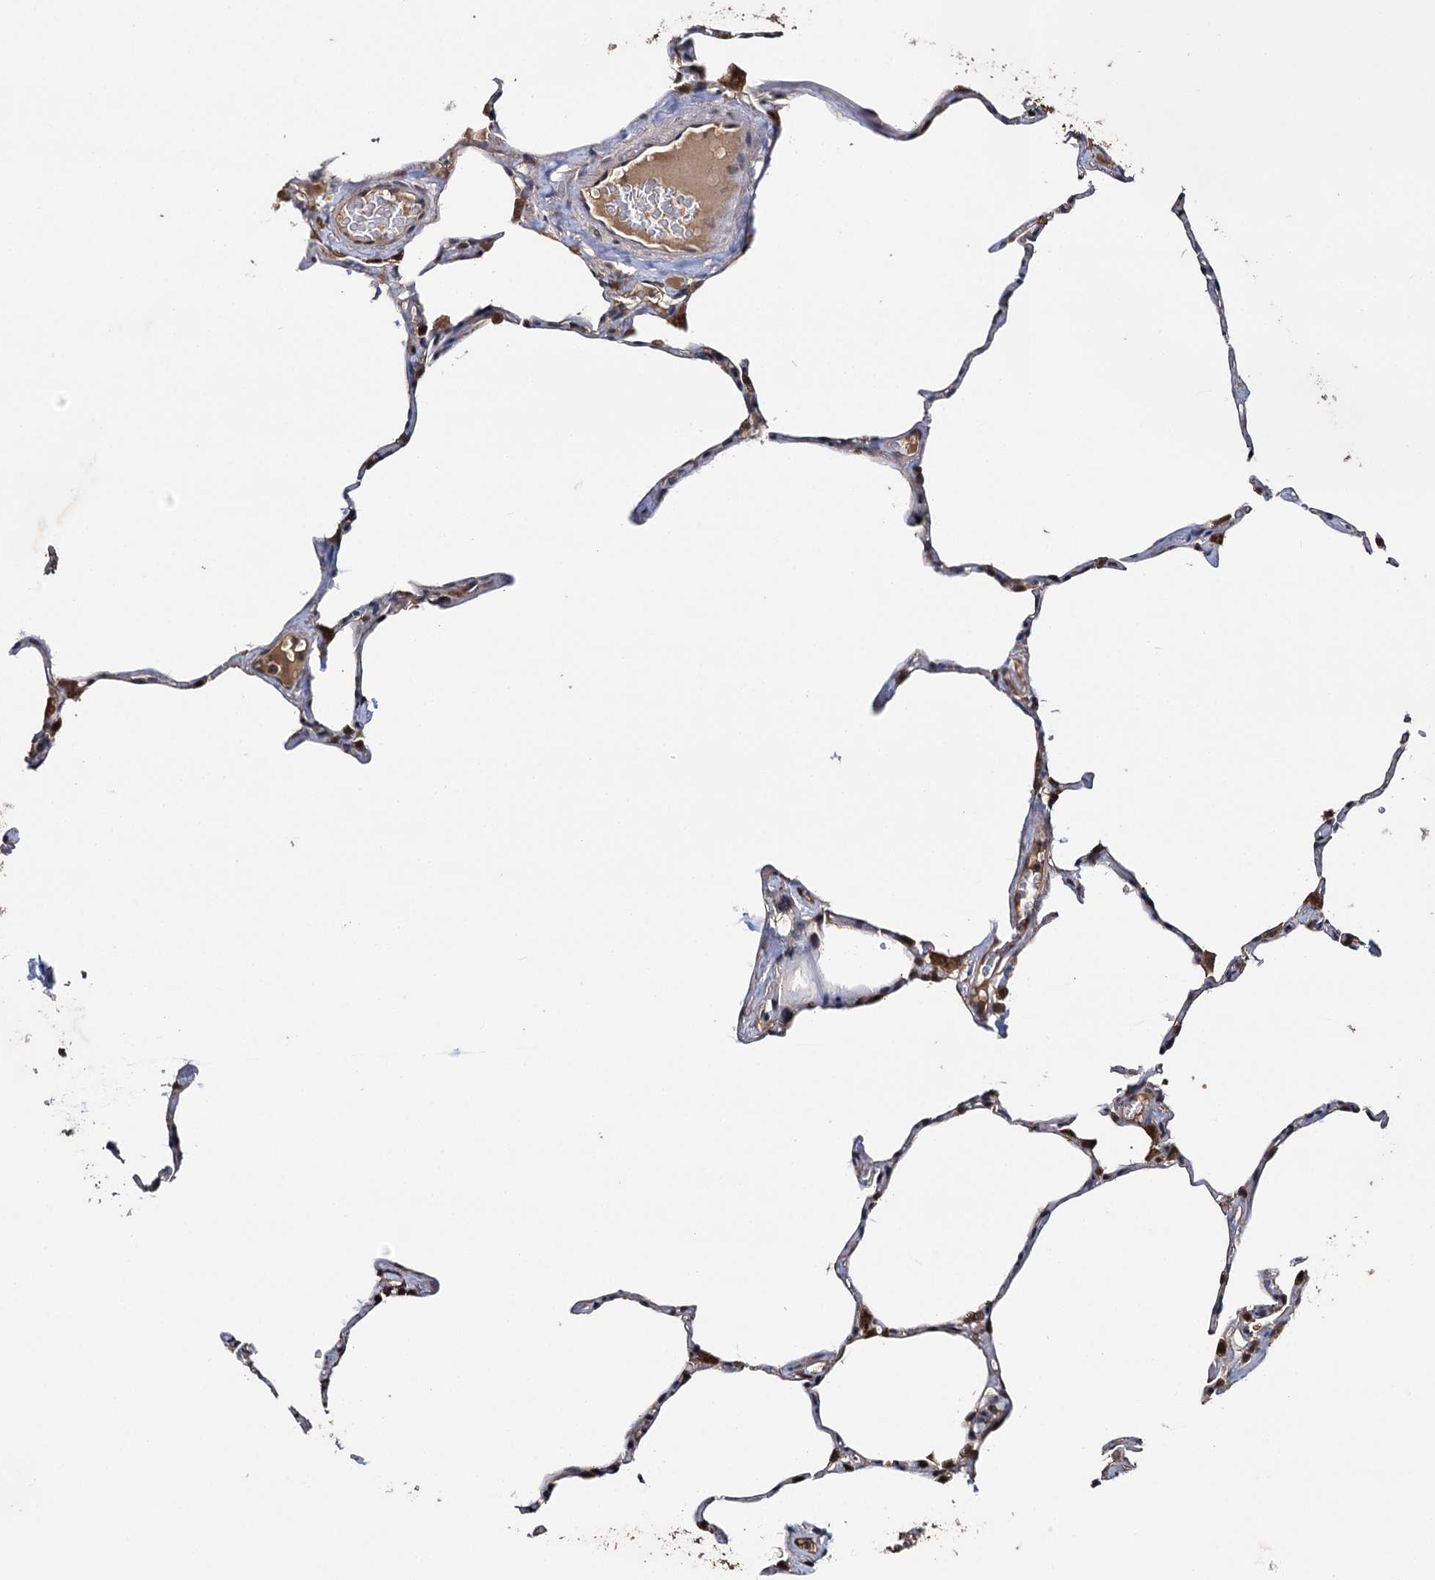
{"staining": {"intensity": "weak", "quantity": "25%-75%", "location": "cytoplasmic/membranous"}, "tissue": "lung", "cell_type": "Alveolar cells", "image_type": "normal", "snomed": [{"axis": "morphology", "description": "Normal tissue, NOS"}, {"axis": "topography", "description": "Lung"}], "caption": "A brown stain labels weak cytoplasmic/membranous positivity of a protein in alveolar cells of benign human lung. Nuclei are stained in blue.", "gene": "SLC46A3", "patient": {"sex": "male", "age": 65}}